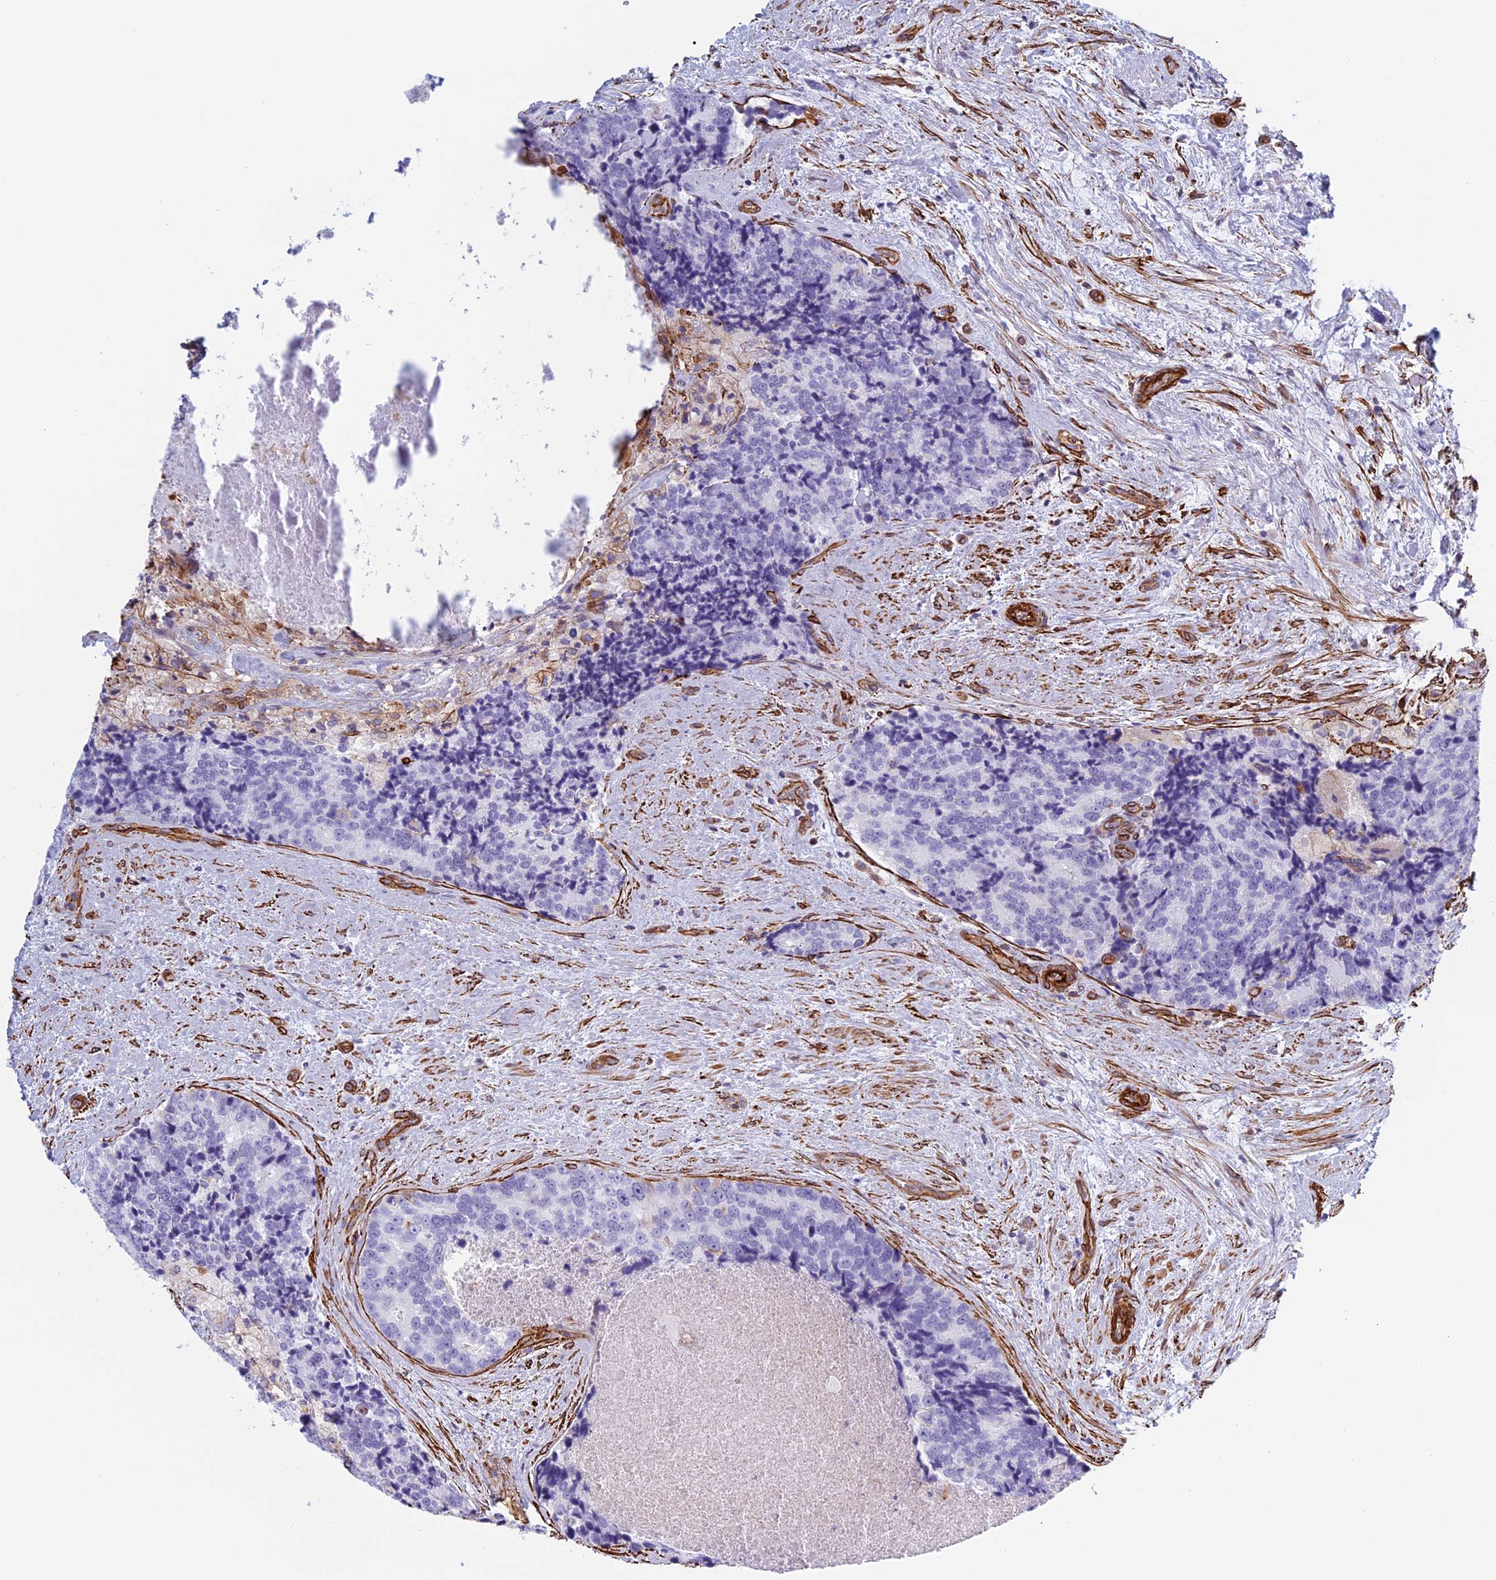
{"staining": {"intensity": "negative", "quantity": "none", "location": "none"}, "tissue": "prostate cancer", "cell_type": "Tumor cells", "image_type": "cancer", "snomed": [{"axis": "morphology", "description": "Adenocarcinoma, High grade"}, {"axis": "topography", "description": "Prostate"}], "caption": "Tumor cells are negative for protein expression in human prostate cancer. (Immunohistochemistry (ihc), brightfield microscopy, high magnification).", "gene": "ANGPTL2", "patient": {"sex": "male", "age": 70}}